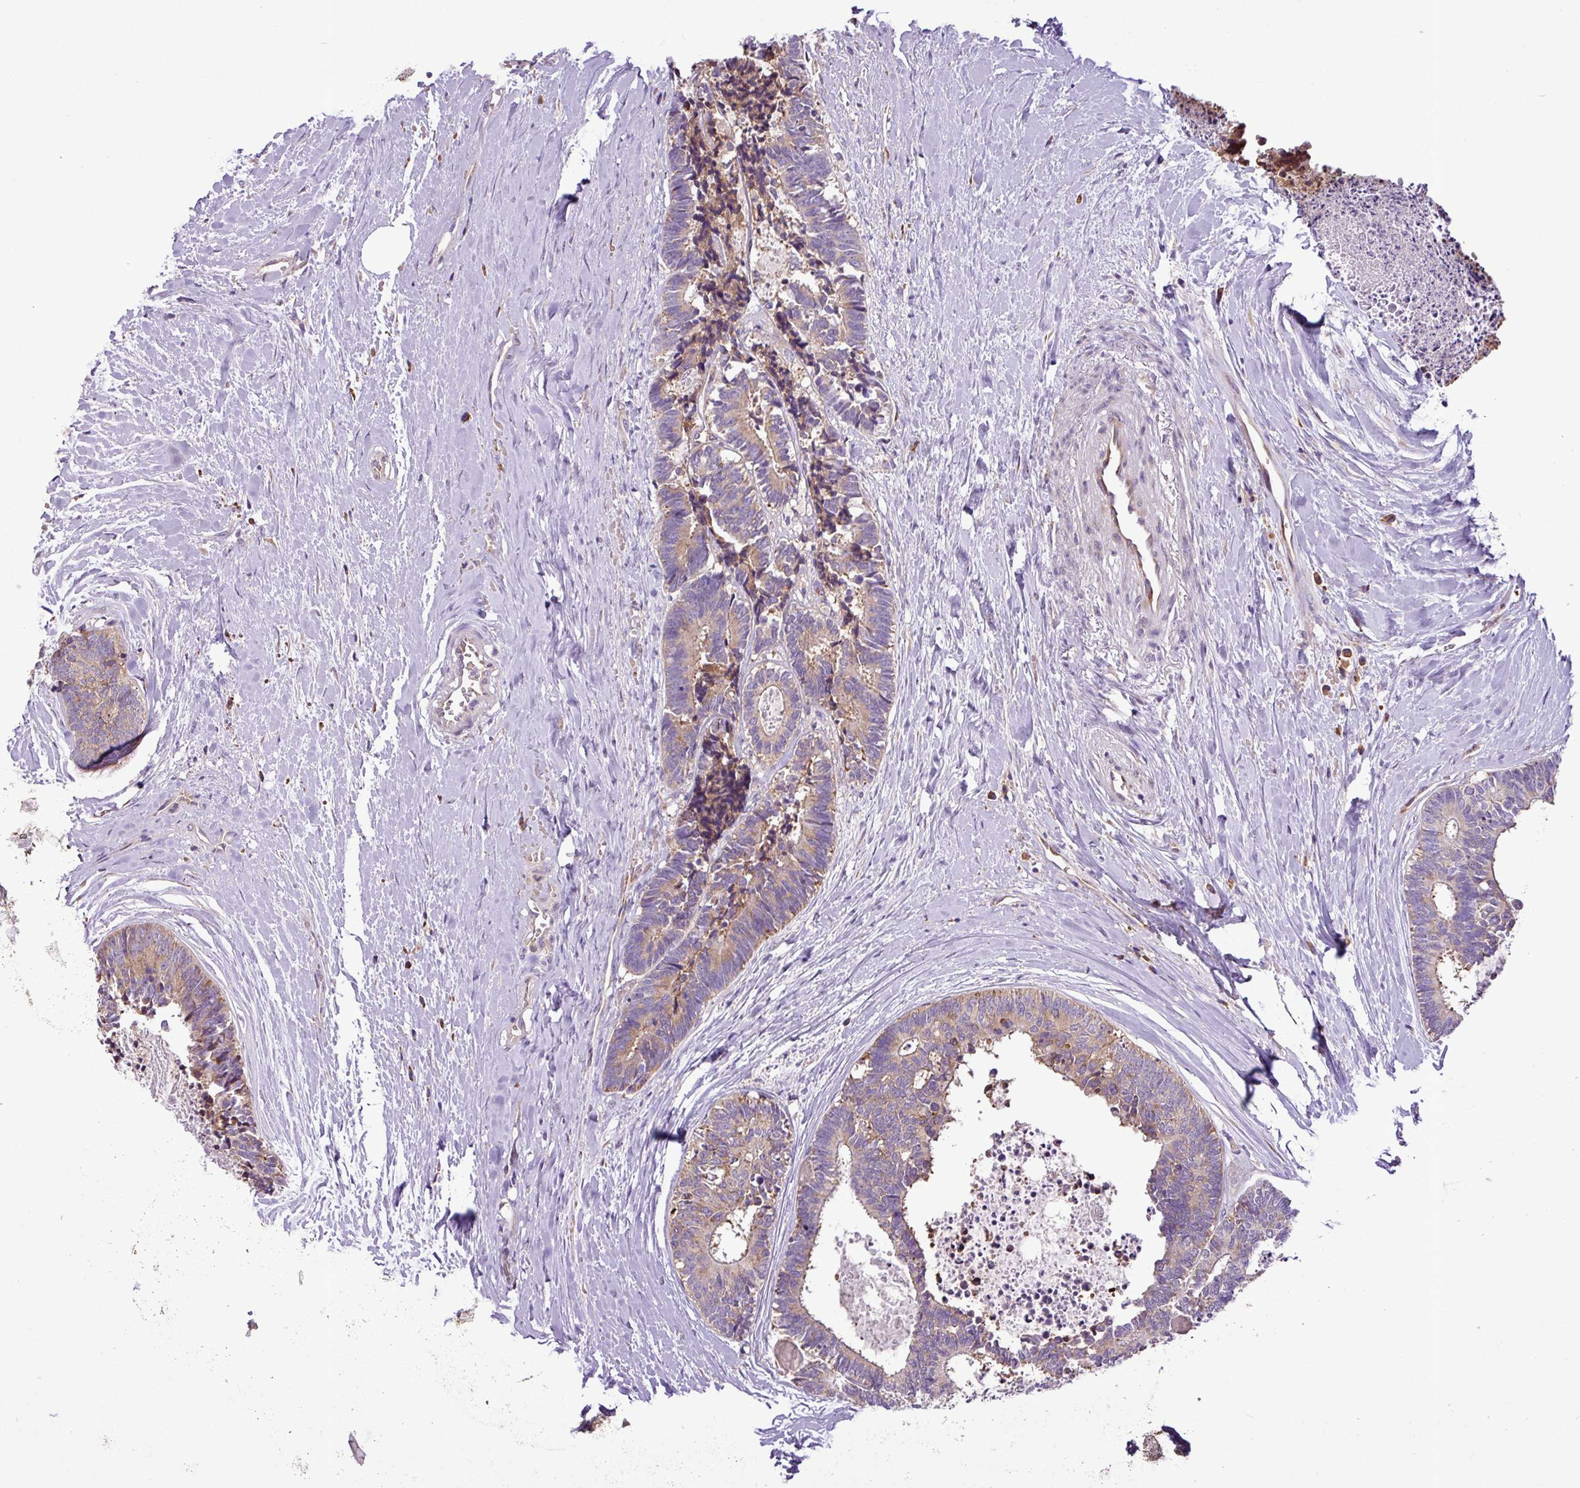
{"staining": {"intensity": "weak", "quantity": "25%-75%", "location": "cytoplasmic/membranous"}, "tissue": "colorectal cancer", "cell_type": "Tumor cells", "image_type": "cancer", "snomed": [{"axis": "morphology", "description": "Adenocarcinoma, NOS"}, {"axis": "topography", "description": "Colon"}, {"axis": "topography", "description": "Rectum"}], "caption": "Colorectal cancer (adenocarcinoma) was stained to show a protein in brown. There is low levels of weak cytoplasmic/membranous staining in about 25%-75% of tumor cells.", "gene": "RPL13", "patient": {"sex": "male", "age": 57}}